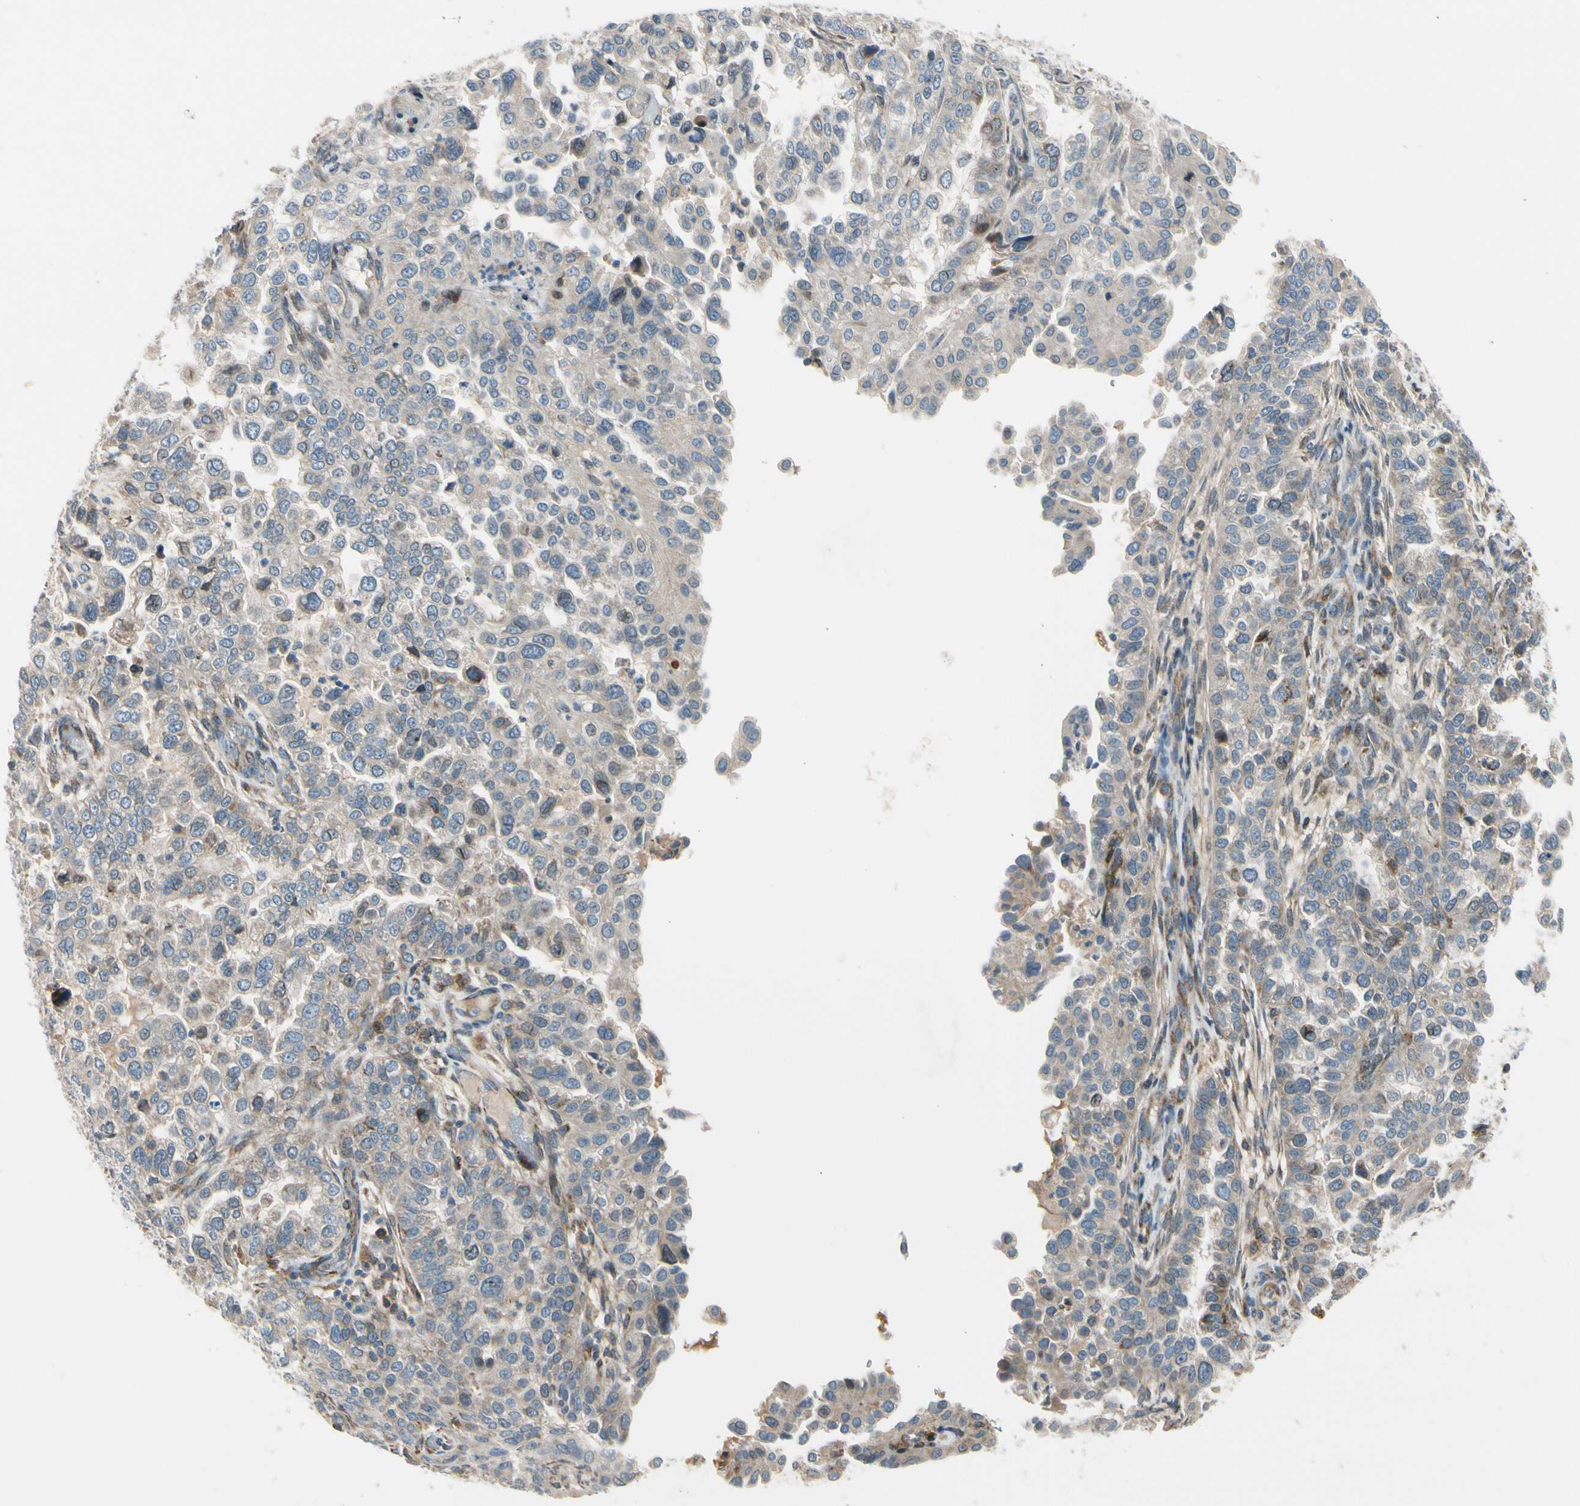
{"staining": {"intensity": "weak", "quantity": "25%-75%", "location": "cytoplasmic/membranous"}, "tissue": "endometrial cancer", "cell_type": "Tumor cells", "image_type": "cancer", "snomed": [{"axis": "morphology", "description": "Adenocarcinoma, NOS"}, {"axis": "topography", "description": "Endometrium"}], "caption": "Protein staining of endometrial cancer (adenocarcinoma) tissue reveals weak cytoplasmic/membranous positivity in approximately 25%-75% of tumor cells. Using DAB (3,3'-diaminobenzidine) (brown) and hematoxylin (blue) stains, captured at high magnification using brightfield microscopy.", "gene": "NPHP3", "patient": {"sex": "female", "age": 85}}